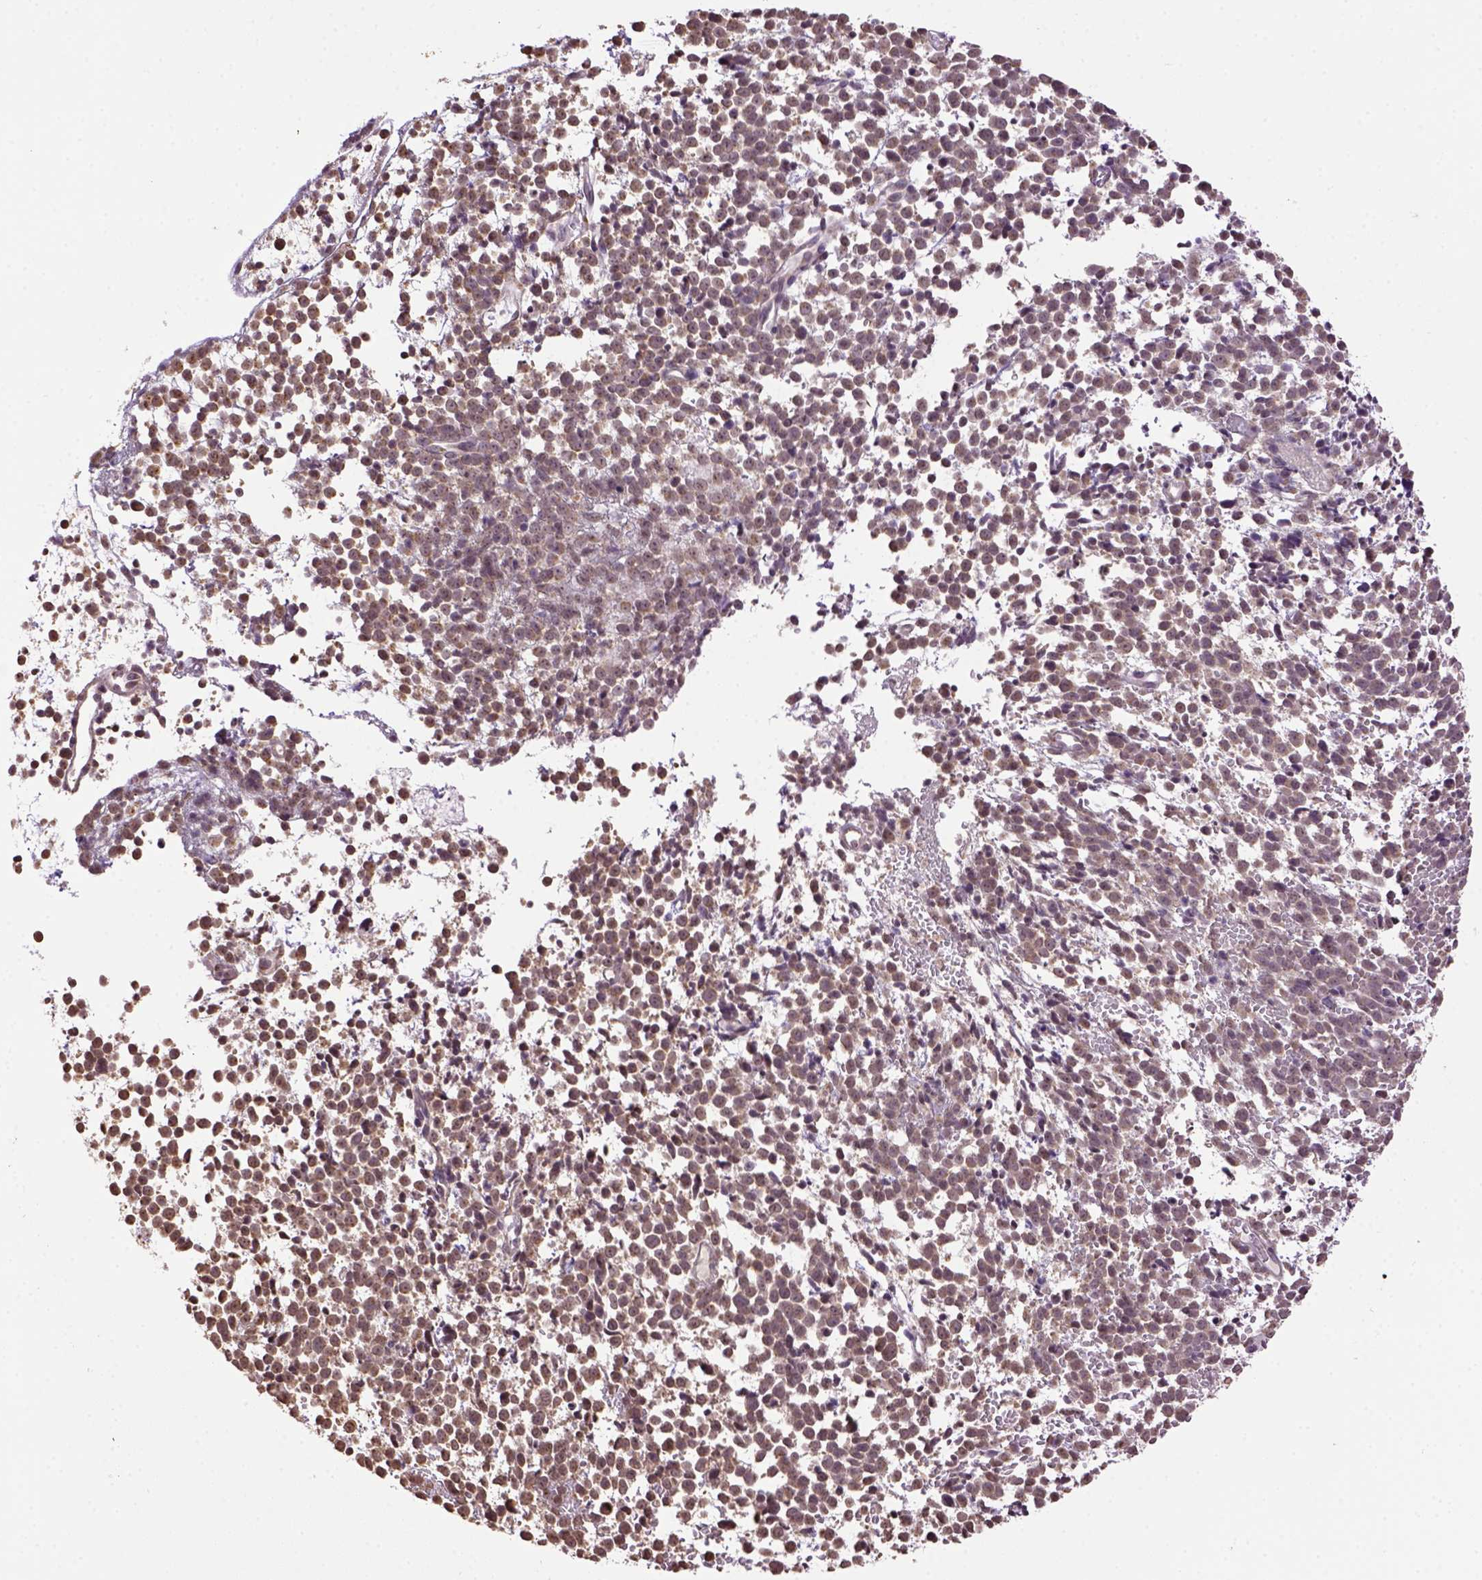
{"staining": {"intensity": "weak", "quantity": ">75%", "location": "cytoplasmic/membranous"}, "tissue": "melanoma", "cell_type": "Tumor cells", "image_type": "cancer", "snomed": [{"axis": "morphology", "description": "Malignant melanoma, NOS"}, {"axis": "topography", "description": "Skin"}], "caption": "High-magnification brightfield microscopy of melanoma stained with DAB (3,3'-diaminobenzidine) (brown) and counterstained with hematoxylin (blue). tumor cells exhibit weak cytoplasmic/membranous staining is appreciated in about>75% of cells. (DAB (3,3'-diaminobenzidine) = brown stain, brightfield microscopy at high magnification).", "gene": "WDR17", "patient": {"sex": "female", "age": 70}}